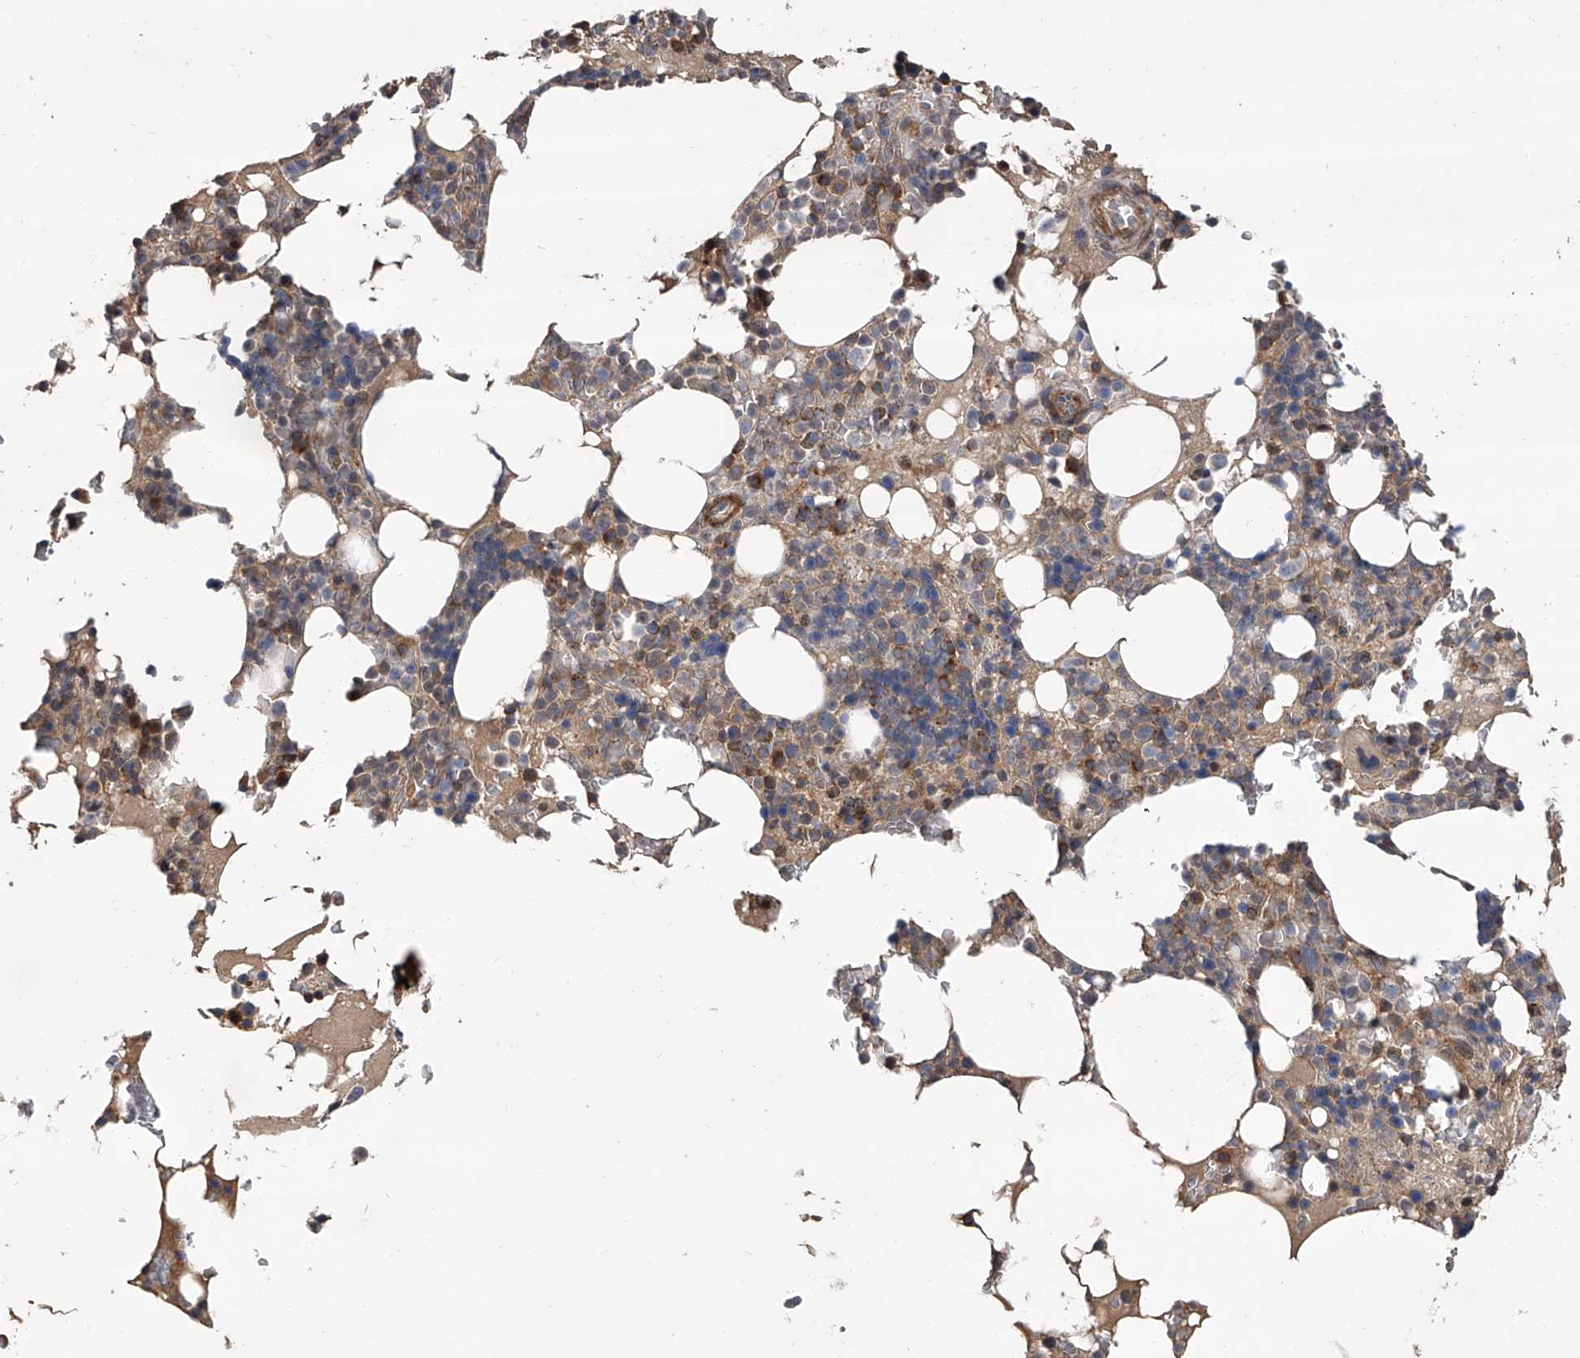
{"staining": {"intensity": "moderate", "quantity": "<25%", "location": "cytoplasmic/membranous"}, "tissue": "bone marrow", "cell_type": "Hematopoietic cells", "image_type": "normal", "snomed": [{"axis": "morphology", "description": "Normal tissue, NOS"}, {"axis": "topography", "description": "Bone marrow"}], "caption": "High-power microscopy captured an immunohistochemistry micrograph of unremarkable bone marrow, revealing moderate cytoplasmic/membranous expression in about <25% of hematopoietic cells. Using DAB (brown) and hematoxylin (blue) stains, captured at high magnification using brightfield microscopy.", "gene": "USP47", "patient": {"sex": "male", "age": 58}}